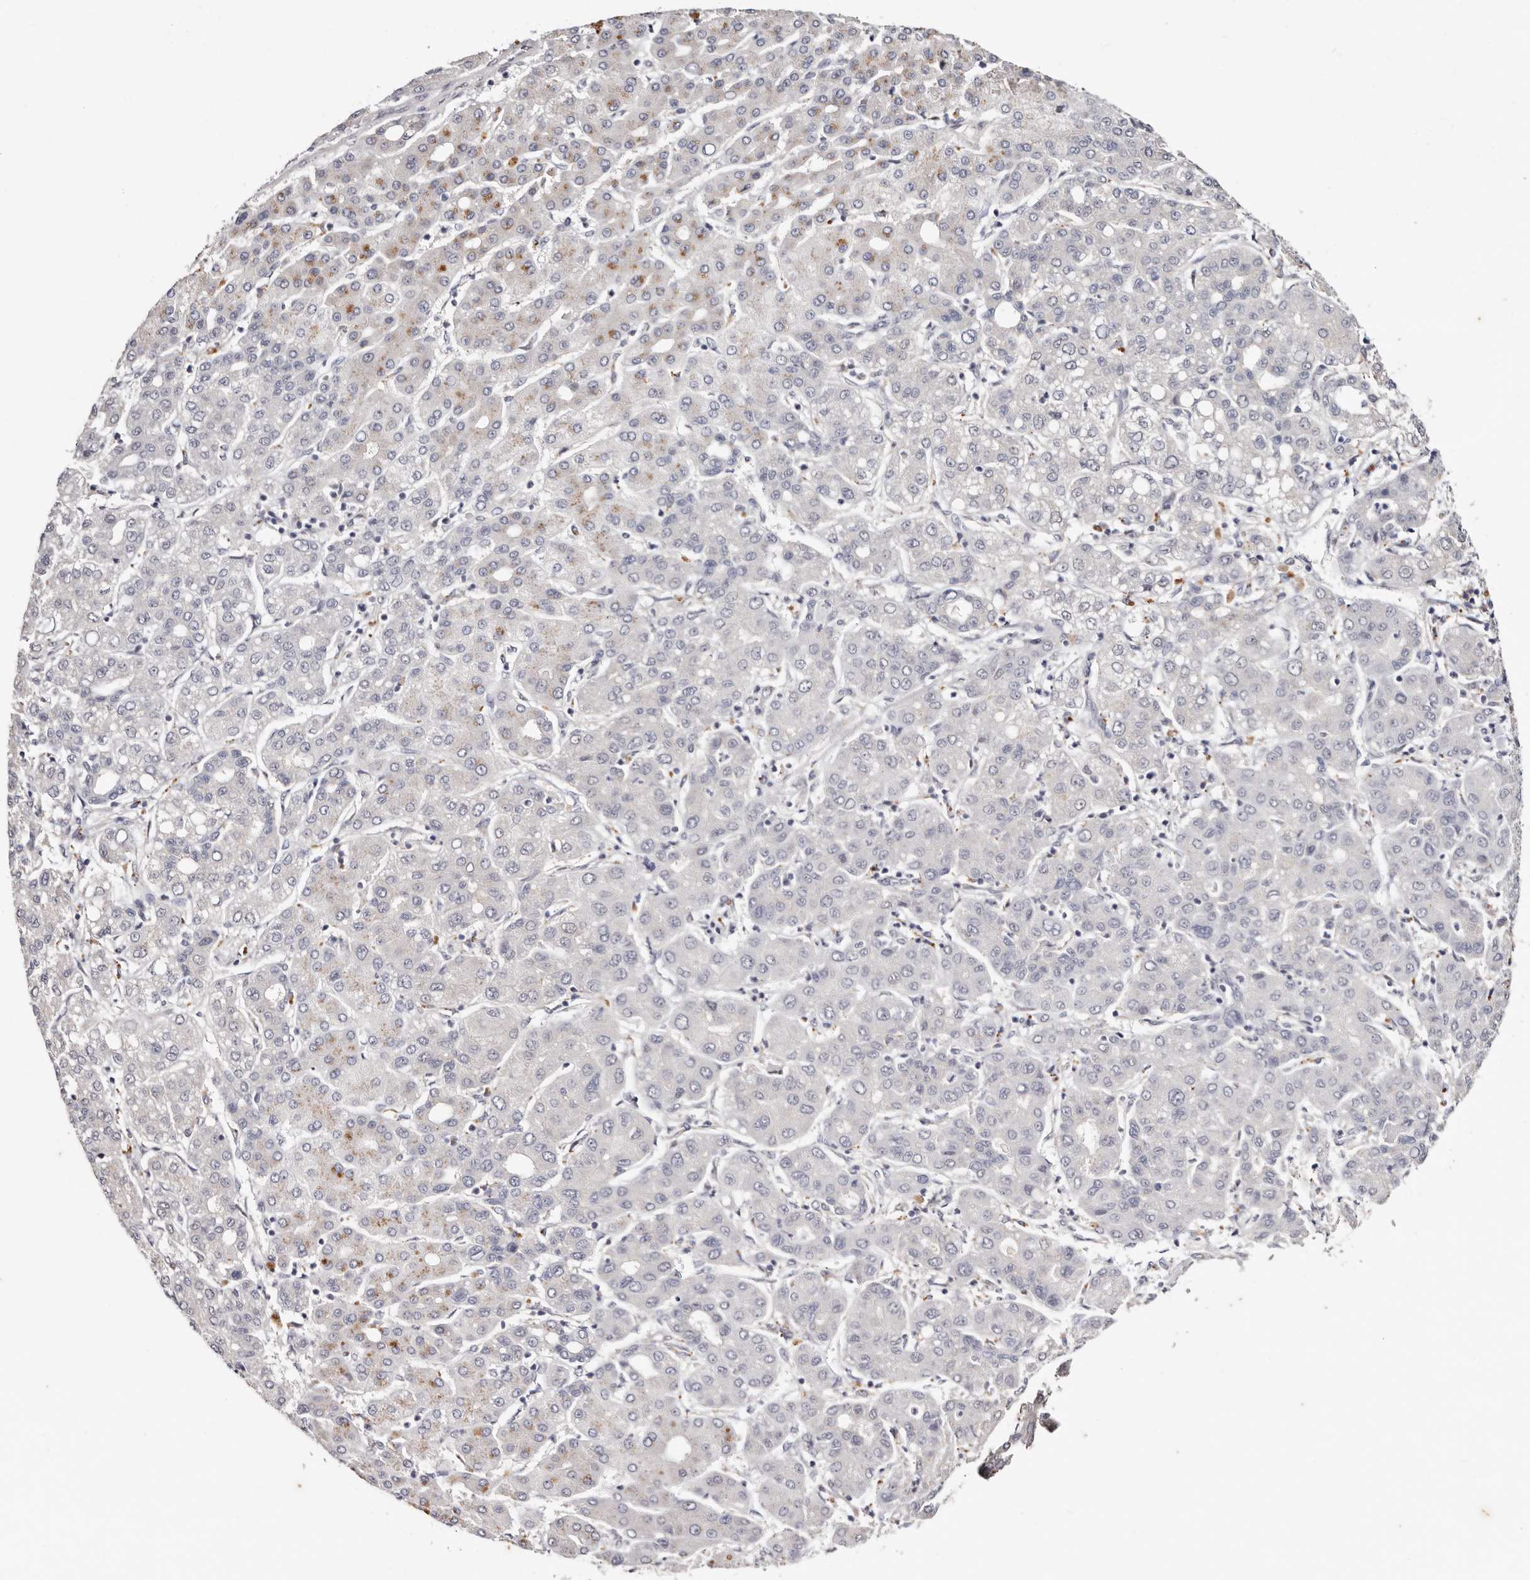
{"staining": {"intensity": "weak", "quantity": "<25%", "location": "cytoplasmic/membranous"}, "tissue": "liver cancer", "cell_type": "Tumor cells", "image_type": "cancer", "snomed": [{"axis": "morphology", "description": "Carcinoma, Hepatocellular, NOS"}, {"axis": "topography", "description": "Liver"}], "caption": "Tumor cells show no significant protein expression in liver cancer. Nuclei are stained in blue.", "gene": "TYW3", "patient": {"sex": "male", "age": 65}}